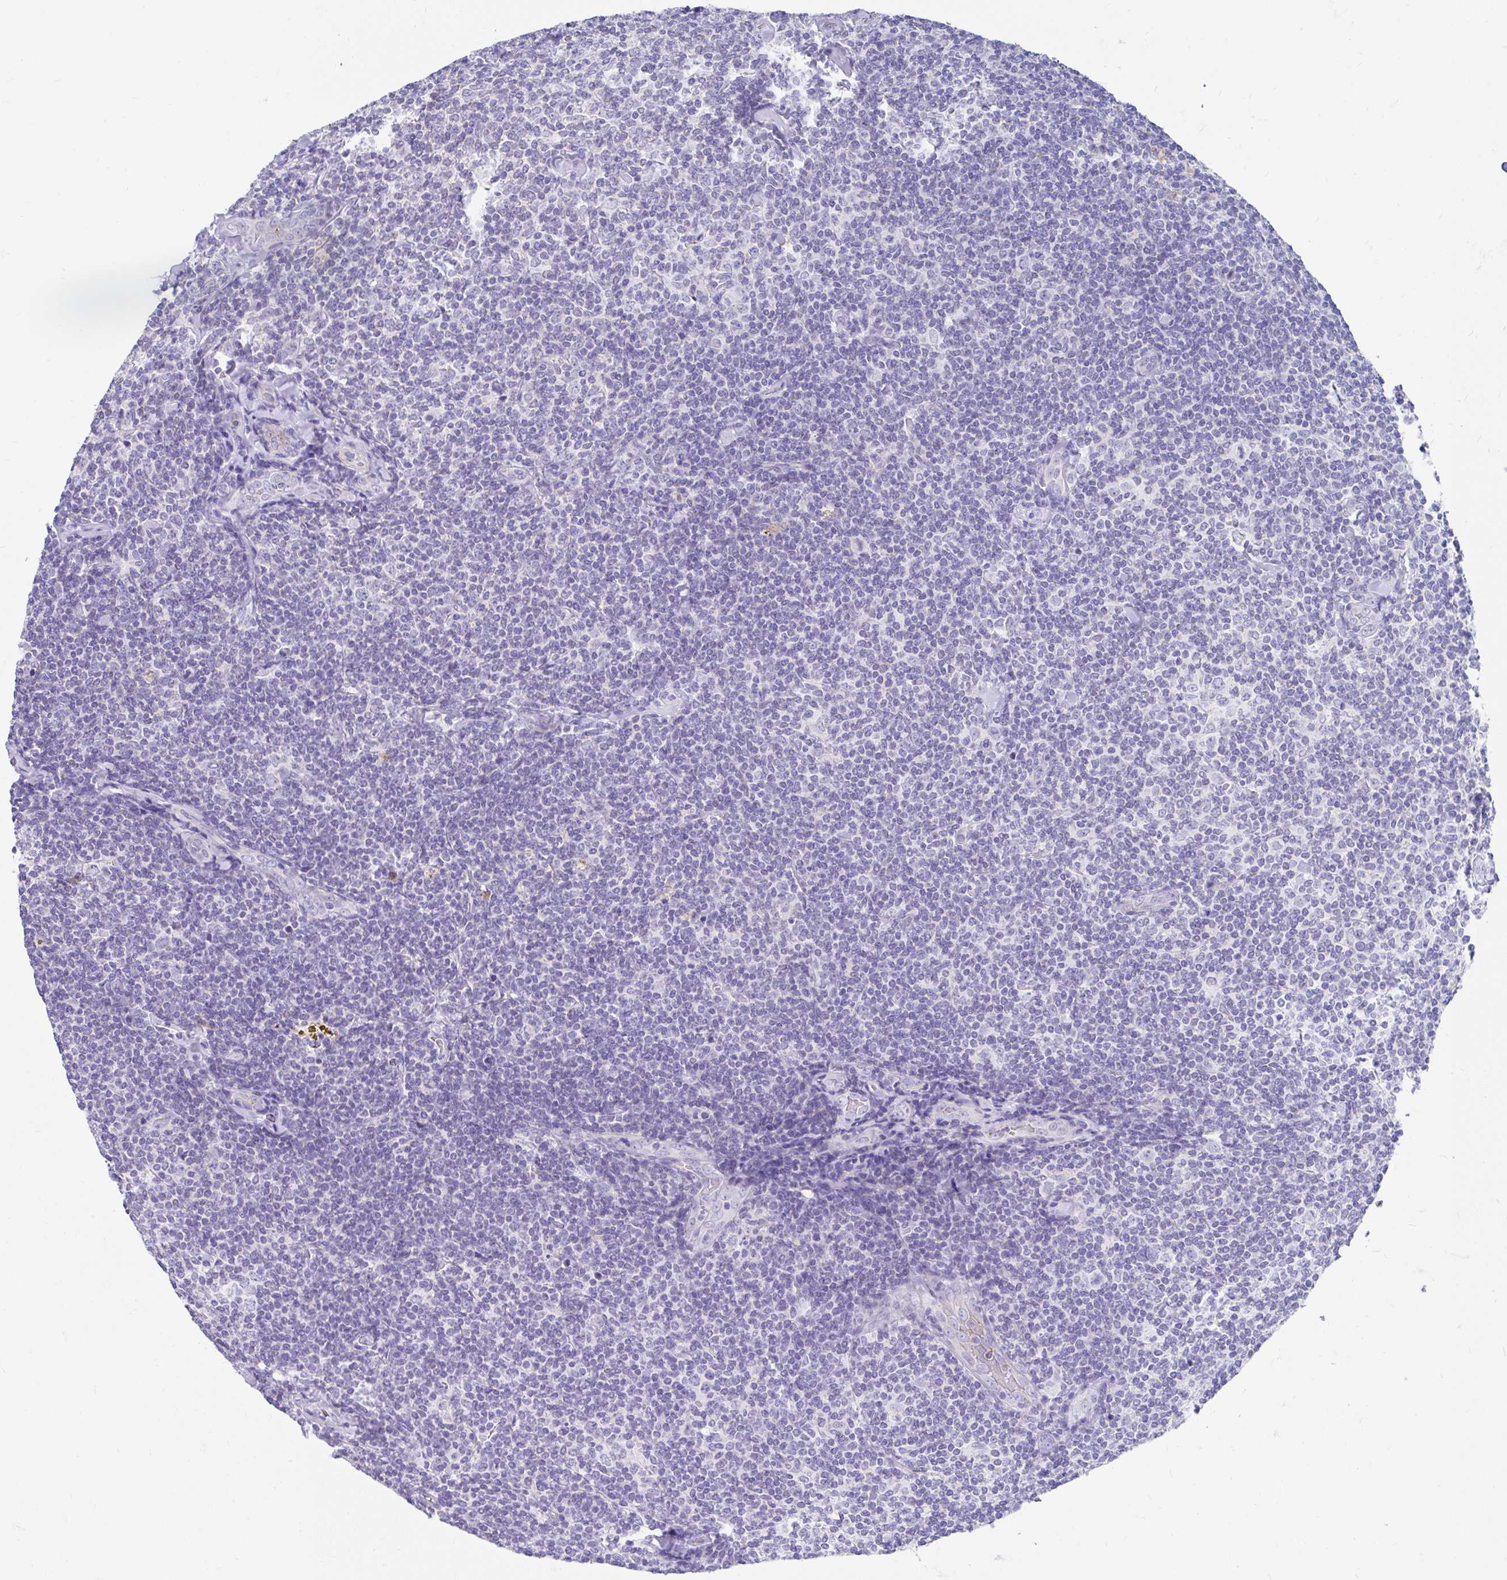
{"staining": {"intensity": "negative", "quantity": "none", "location": "none"}, "tissue": "lymphoma", "cell_type": "Tumor cells", "image_type": "cancer", "snomed": [{"axis": "morphology", "description": "Malignant lymphoma, non-Hodgkin's type, Low grade"}, {"axis": "topography", "description": "Lymph node"}], "caption": "Immunohistochemistry (IHC) image of human malignant lymphoma, non-Hodgkin's type (low-grade) stained for a protein (brown), which exhibits no positivity in tumor cells.", "gene": "CCSAP", "patient": {"sex": "female", "age": 56}}